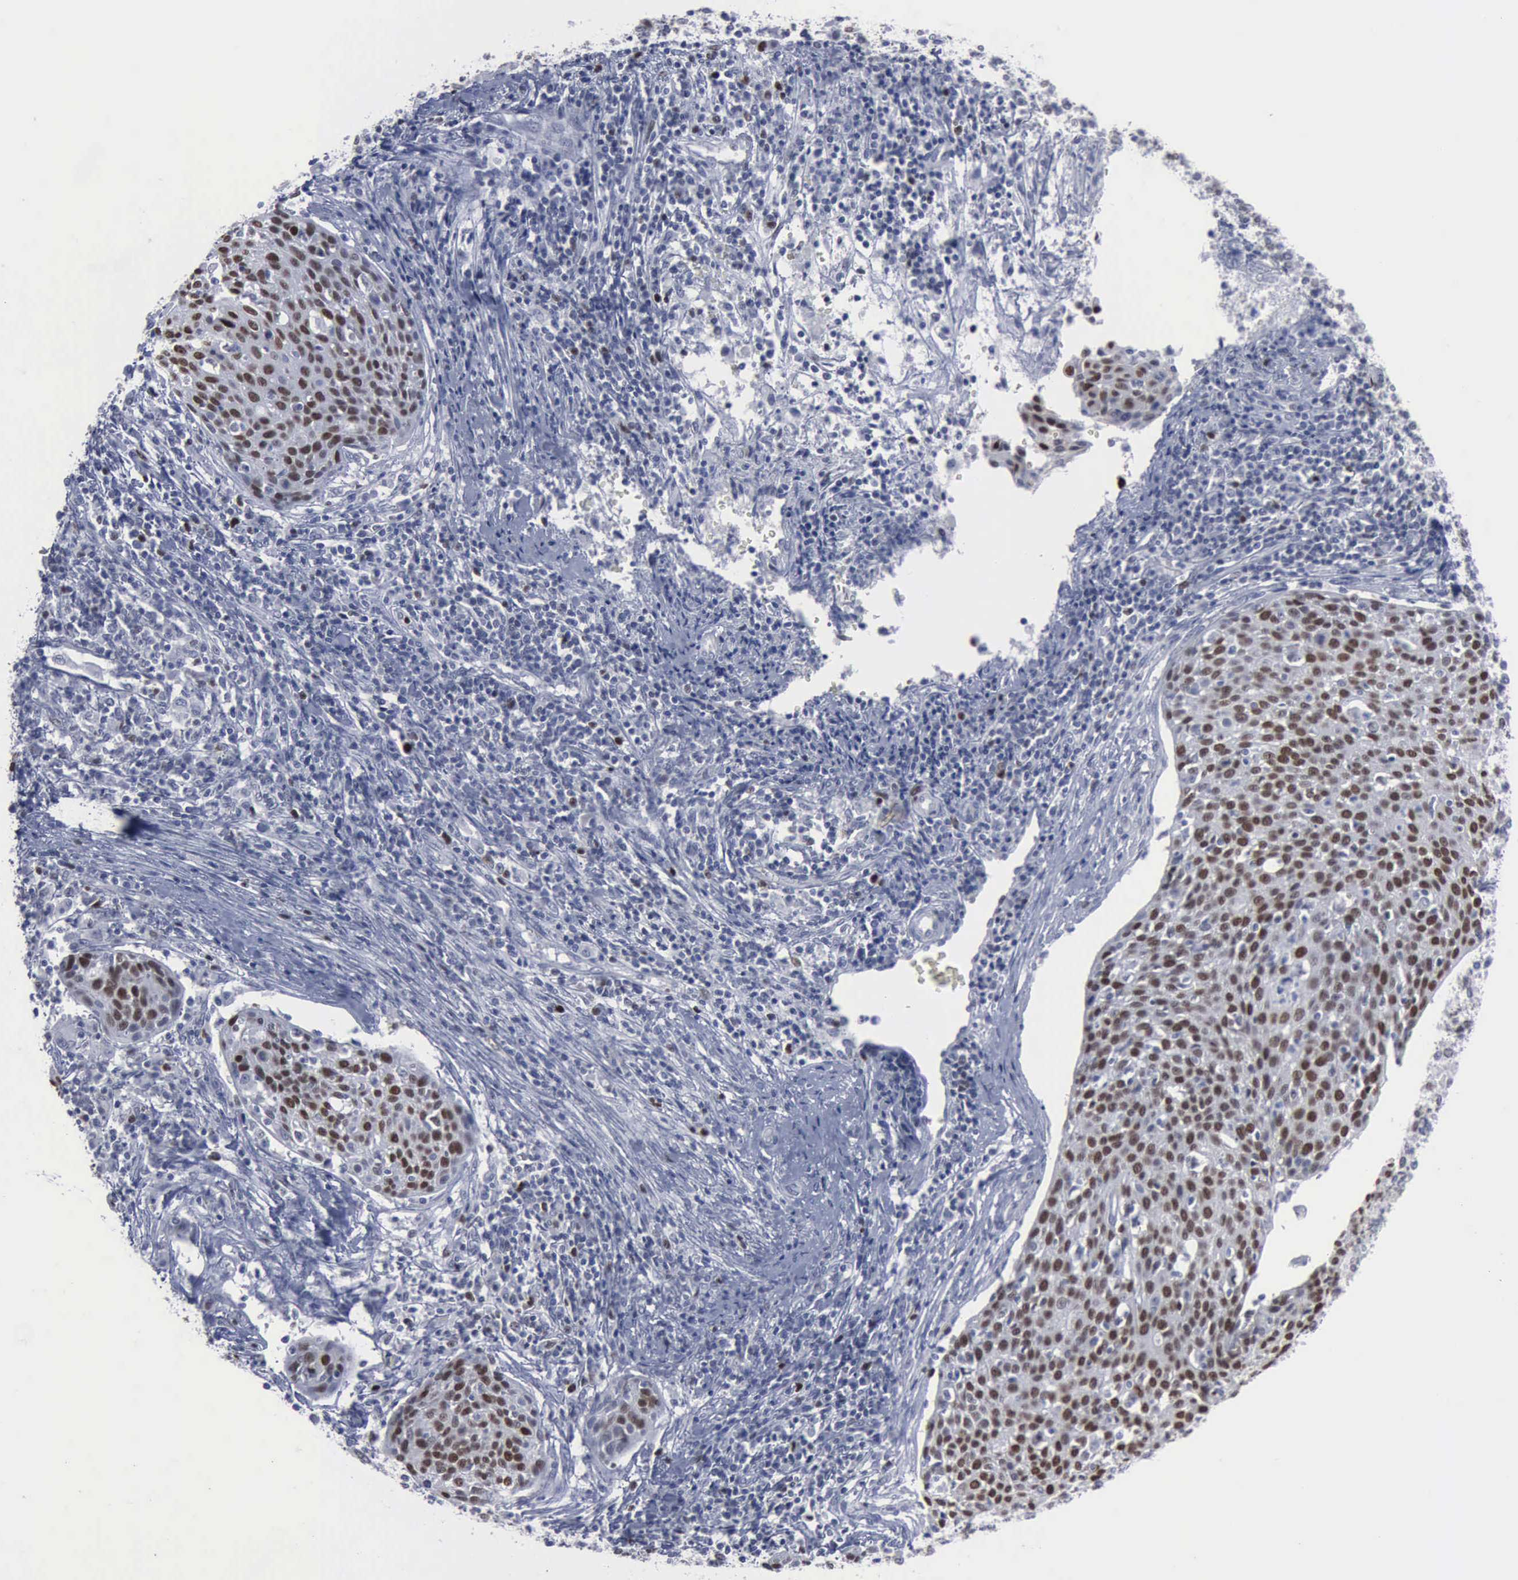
{"staining": {"intensity": "moderate", "quantity": ">75%", "location": "nuclear"}, "tissue": "cervical cancer", "cell_type": "Tumor cells", "image_type": "cancer", "snomed": [{"axis": "morphology", "description": "Squamous cell carcinoma, NOS"}, {"axis": "topography", "description": "Cervix"}], "caption": "An IHC image of neoplastic tissue is shown. Protein staining in brown labels moderate nuclear positivity in squamous cell carcinoma (cervical) within tumor cells.", "gene": "MCM5", "patient": {"sex": "female", "age": 38}}